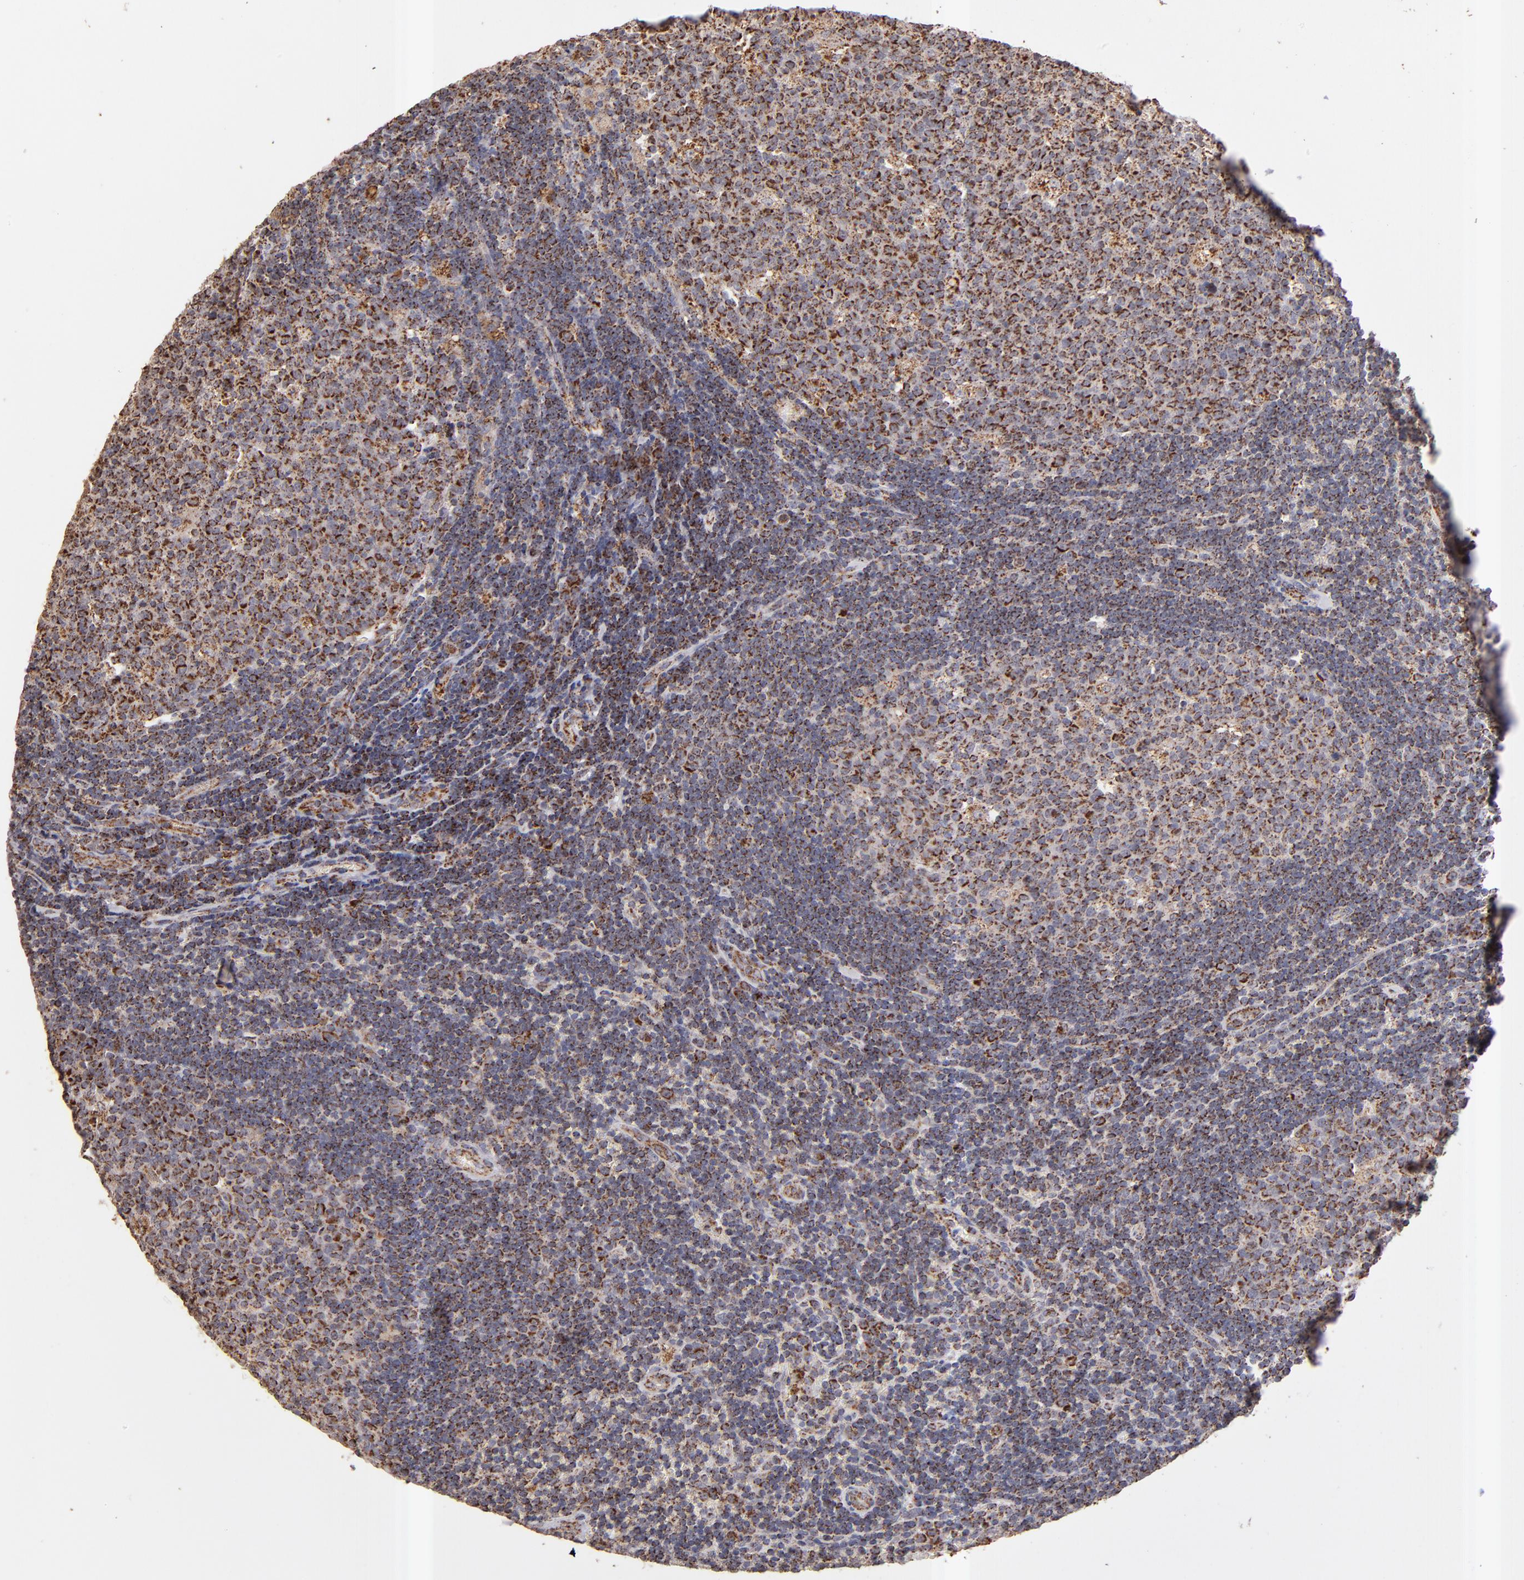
{"staining": {"intensity": "strong", "quantity": "25%-75%", "location": "cytoplasmic/membranous"}, "tissue": "lymph node", "cell_type": "Germinal center cells", "image_type": "normal", "snomed": [{"axis": "morphology", "description": "Normal tissue, NOS"}, {"axis": "topography", "description": "Lymph node"}, {"axis": "topography", "description": "Salivary gland"}], "caption": "Brown immunohistochemical staining in normal lymph node reveals strong cytoplasmic/membranous positivity in approximately 25%-75% of germinal center cells.", "gene": "DLST", "patient": {"sex": "male", "age": 8}}